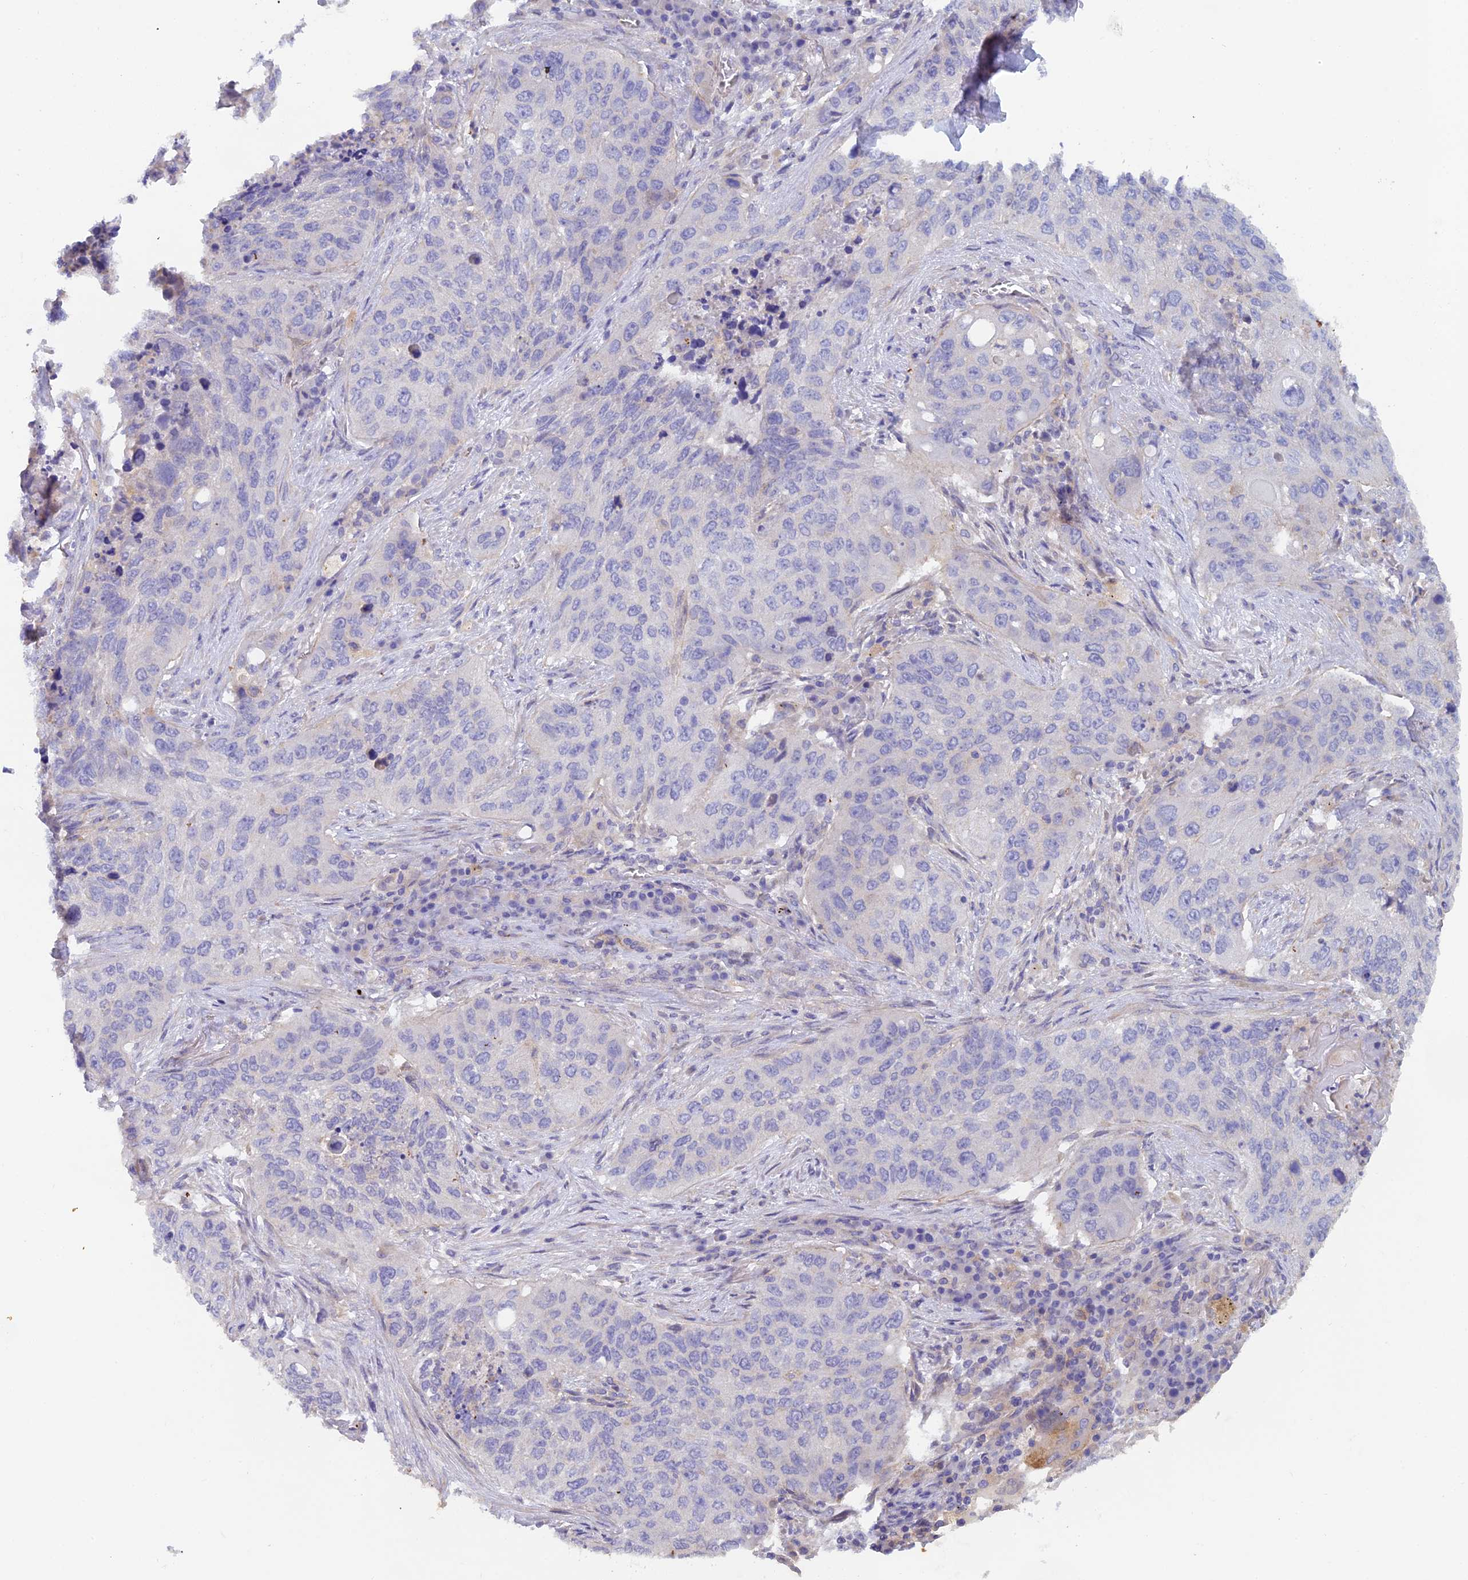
{"staining": {"intensity": "negative", "quantity": "none", "location": "none"}, "tissue": "lung cancer", "cell_type": "Tumor cells", "image_type": "cancer", "snomed": [{"axis": "morphology", "description": "Squamous cell carcinoma, NOS"}, {"axis": "topography", "description": "Lung"}], "caption": "Immunohistochemistry of human lung squamous cell carcinoma shows no positivity in tumor cells.", "gene": "FZR1", "patient": {"sex": "female", "age": 63}}